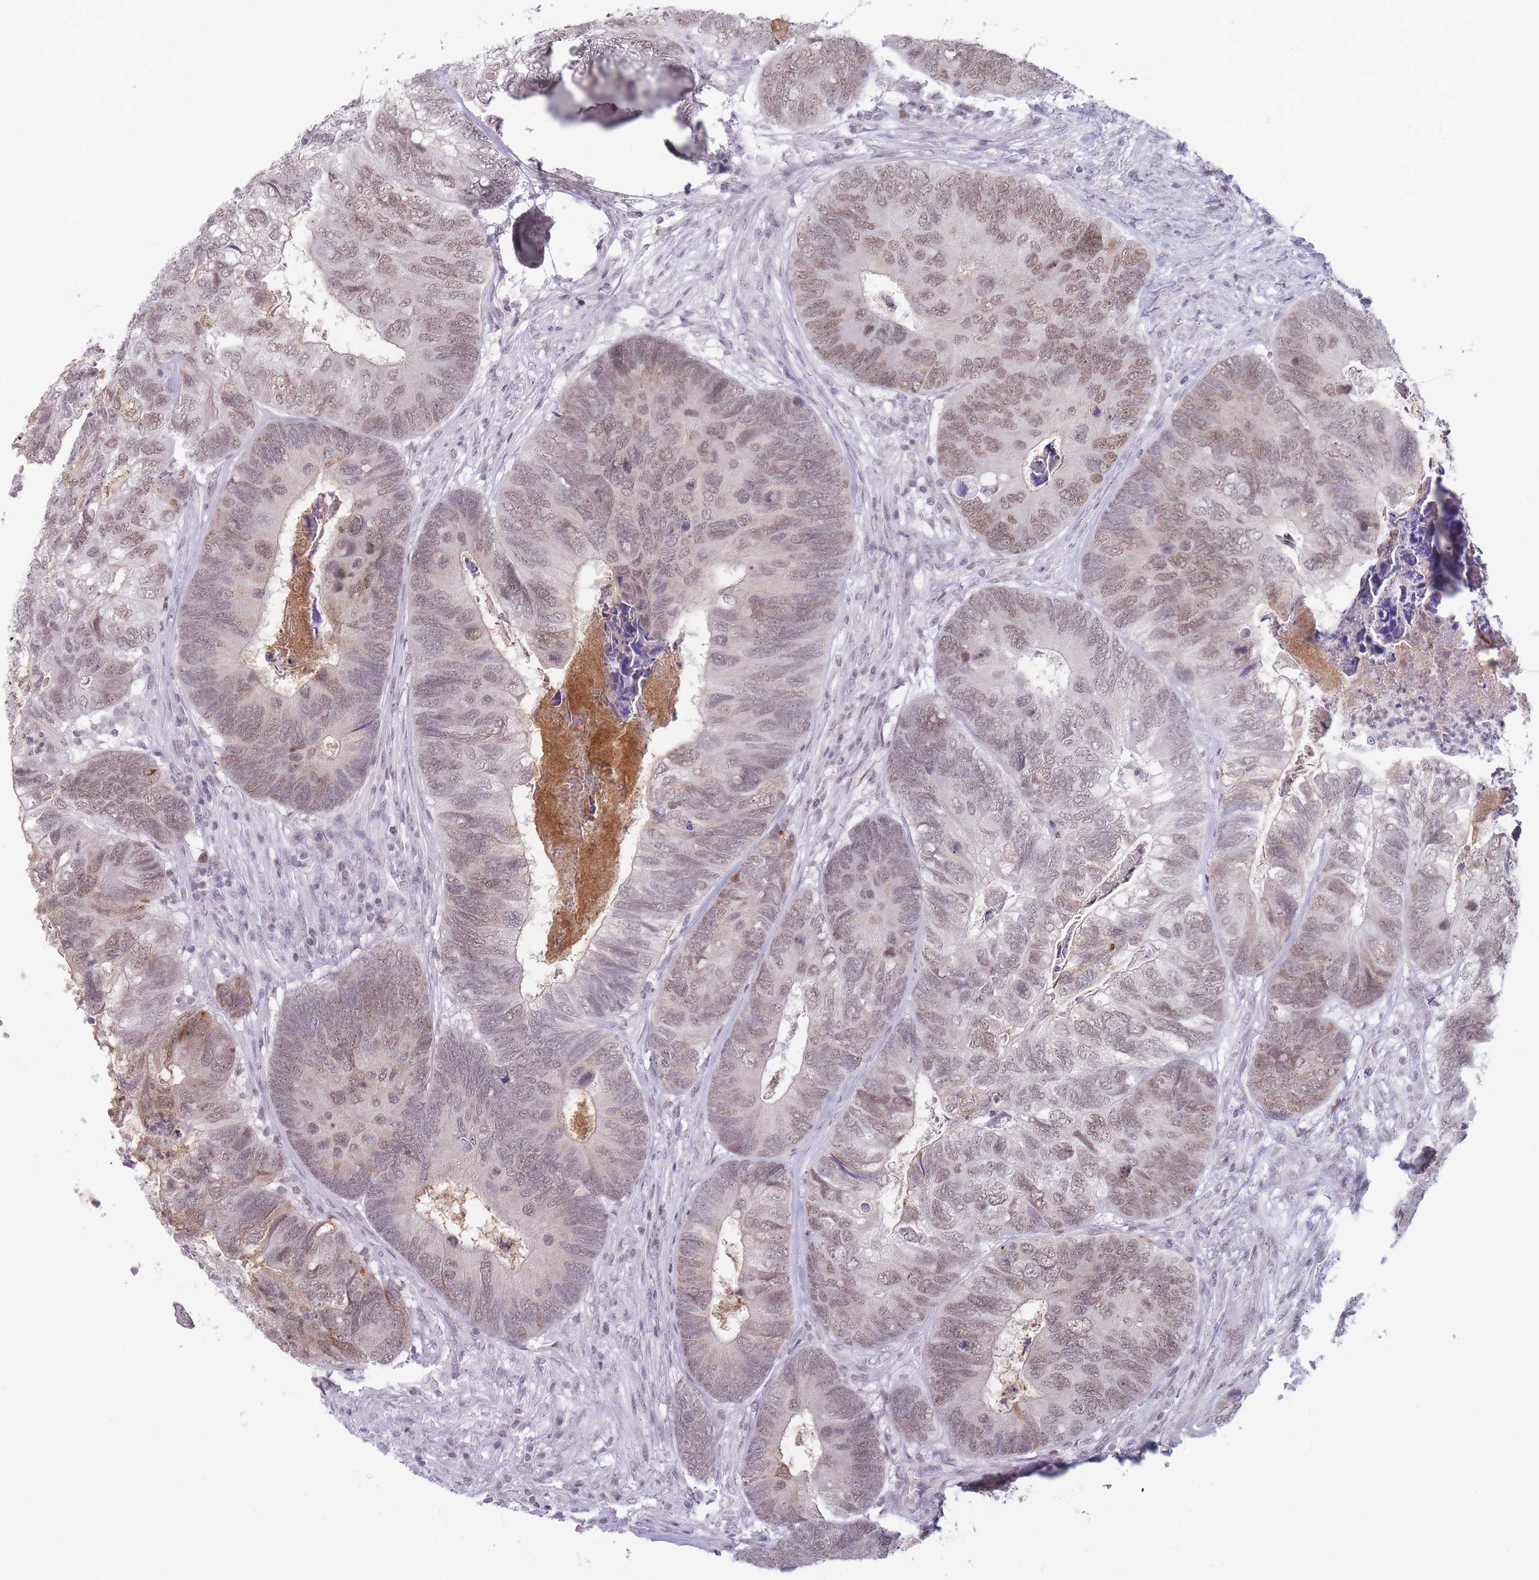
{"staining": {"intensity": "moderate", "quantity": "25%-75%", "location": "nuclear"}, "tissue": "colorectal cancer", "cell_type": "Tumor cells", "image_type": "cancer", "snomed": [{"axis": "morphology", "description": "Adenocarcinoma, NOS"}, {"axis": "topography", "description": "Colon"}], "caption": "Moderate nuclear positivity for a protein is seen in about 25%-75% of tumor cells of colorectal cancer (adenocarcinoma) using IHC.", "gene": "ARID3B", "patient": {"sex": "female", "age": 67}}